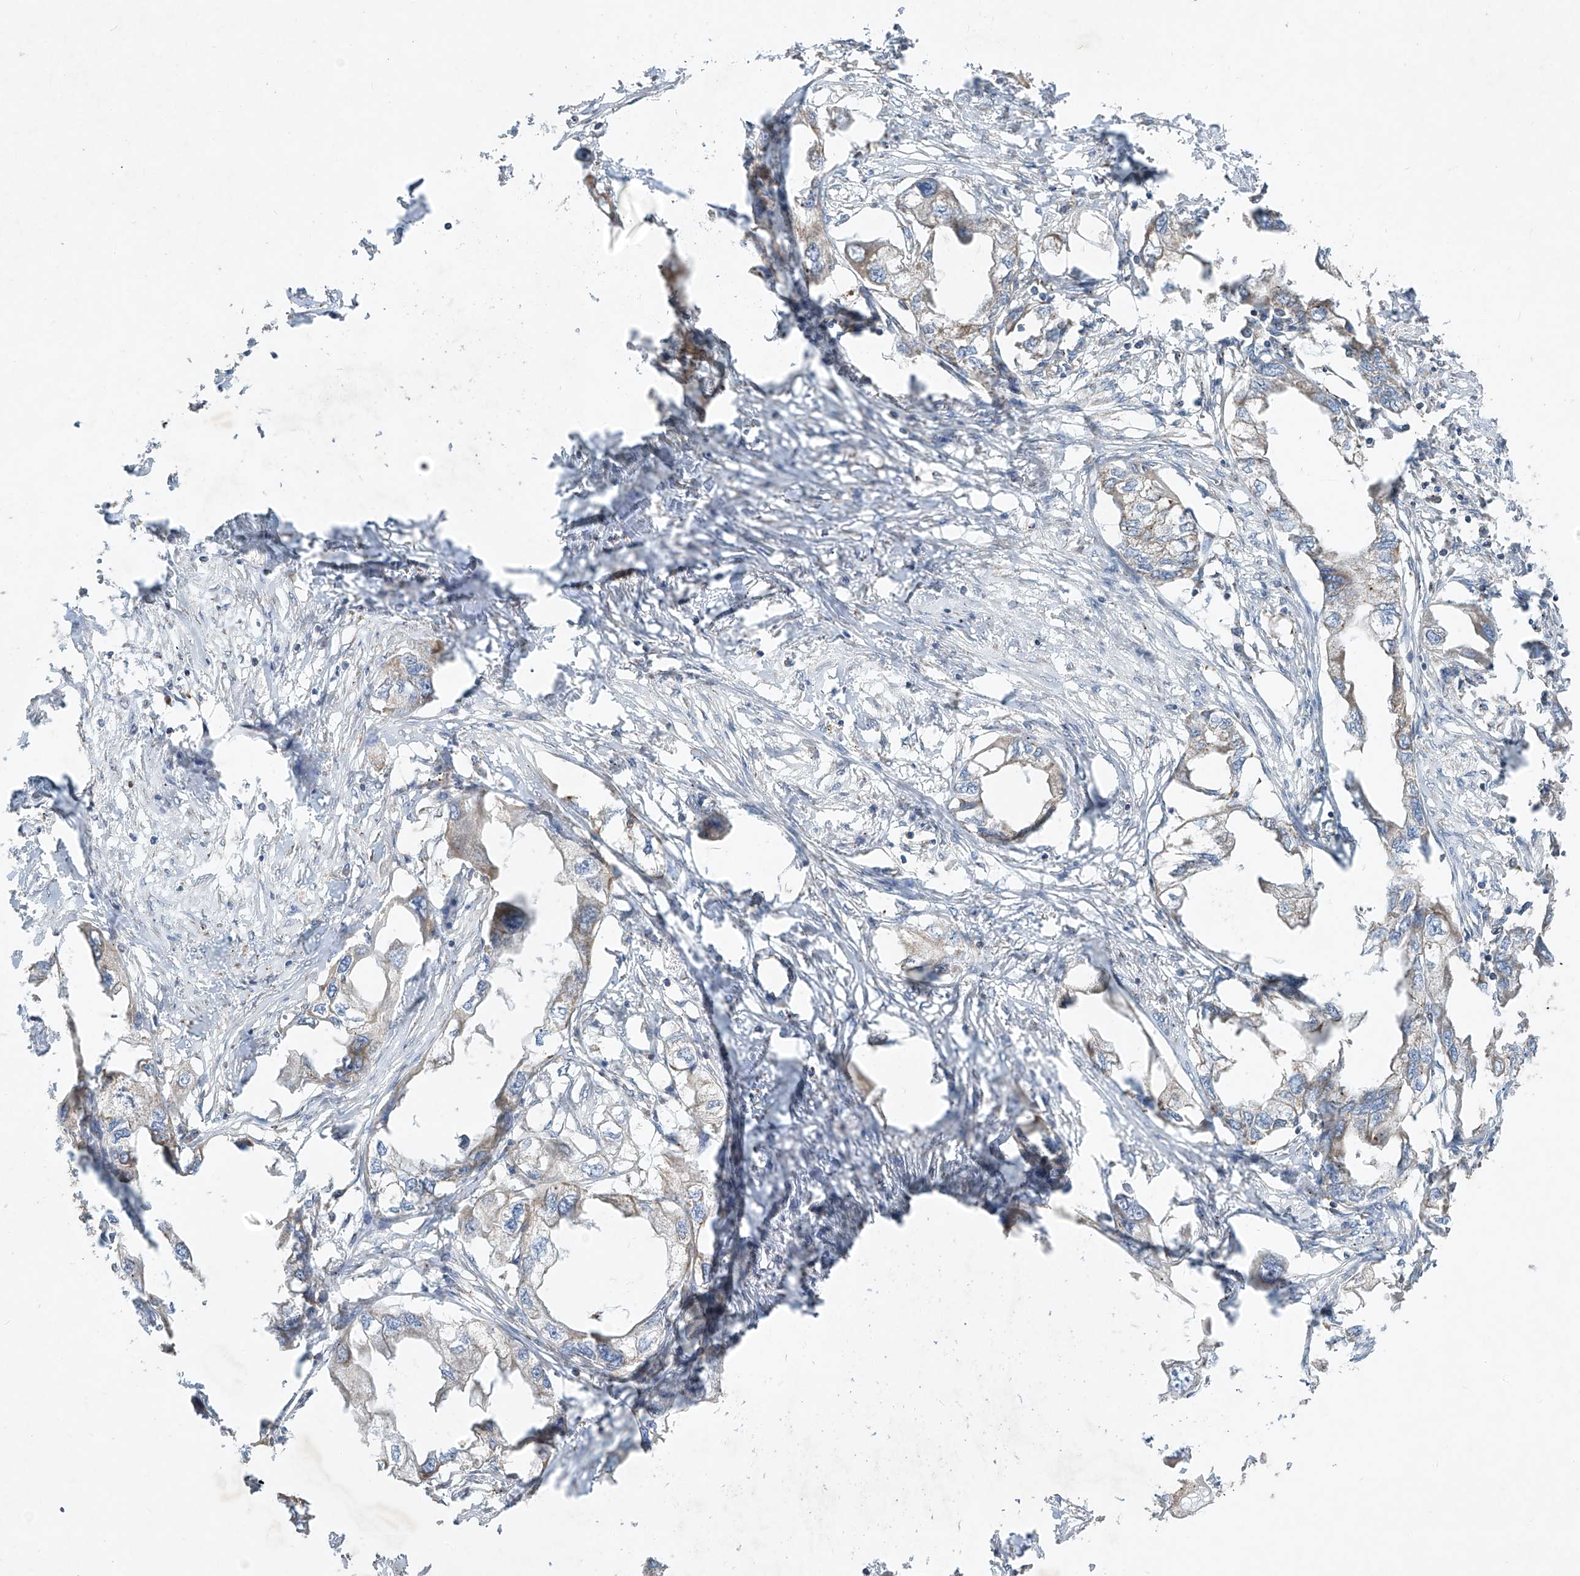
{"staining": {"intensity": "weak", "quantity": "<25%", "location": "cytoplasmic/membranous"}, "tissue": "endometrial cancer", "cell_type": "Tumor cells", "image_type": "cancer", "snomed": [{"axis": "morphology", "description": "Adenocarcinoma, NOS"}, {"axis": "morphology", "description": "Adenocarcinoma, metastatic, NOS"}, {"axis": "topography", "description": "Adipose tissue"}, {"axis": "topography", "description": "Endometrium"}], "caption": "This is an immunohistochemistry (IHC) micrograph of metastatic adenocarcinoma (endometrial). There is no expression in tumor cells.", "gene": "UQCC1", "patient": {"sex": "female", "age": 67}}